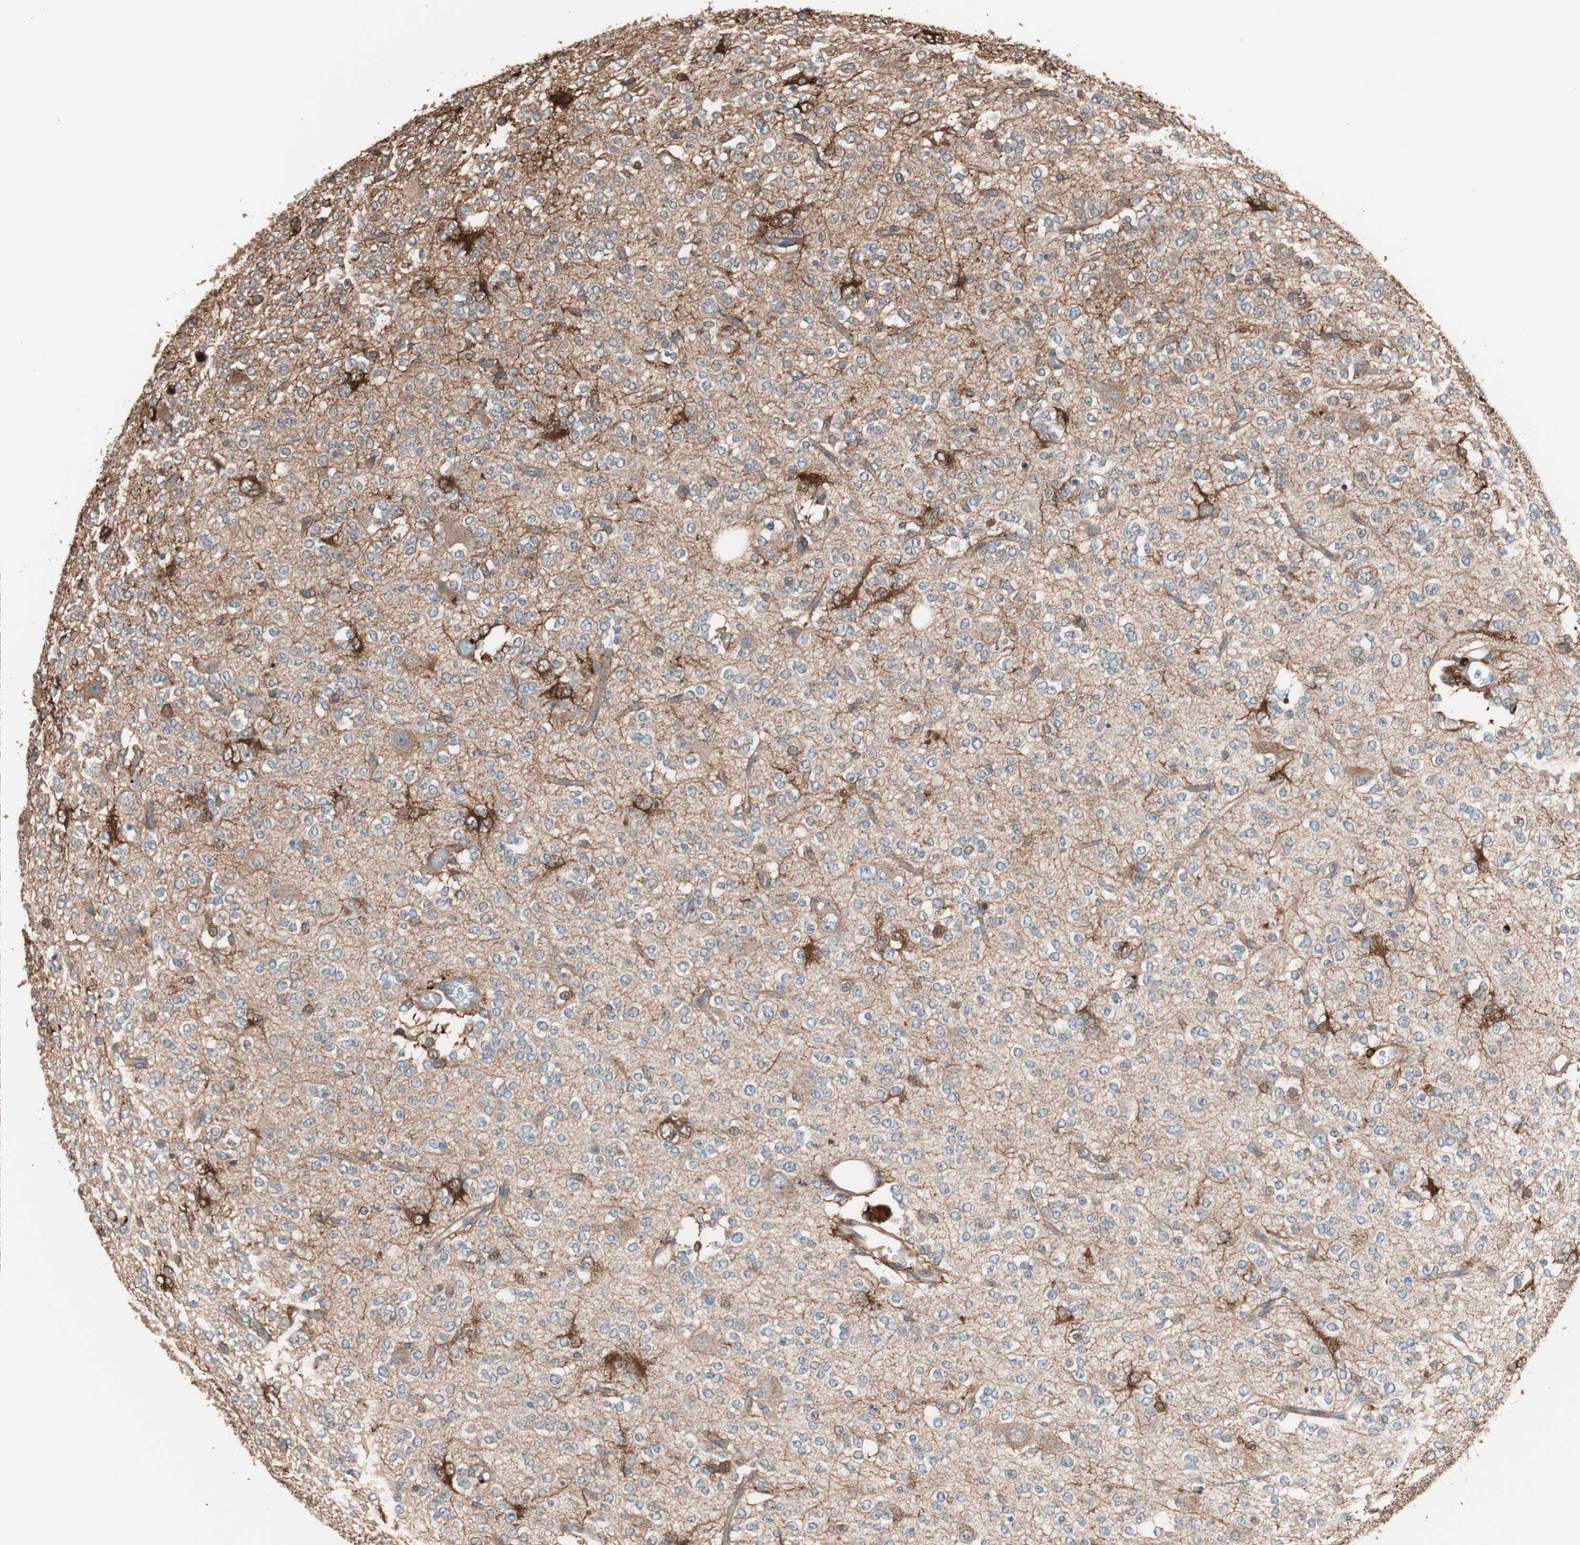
{"staining": {"intensity": "moderate", "quantity": ">75%", "location": "cytoplasmic/membranous"}, "tissue": "glioma", "cell_type": "Tumor cells", "image_type": "cancer", "snomed": [{"axis": "morphology", "description": "Glioma, malignant, Low grade"}, {"axis": "topography", "description": "Brain"}], "caption": "Human glioma stained with a brown dye shows moderate cytoplasmic/membranous positive positivity in approximately >75% of tumor cells.", "gene": "CCT3", "patient": {"sex": "male", "age": 38}}